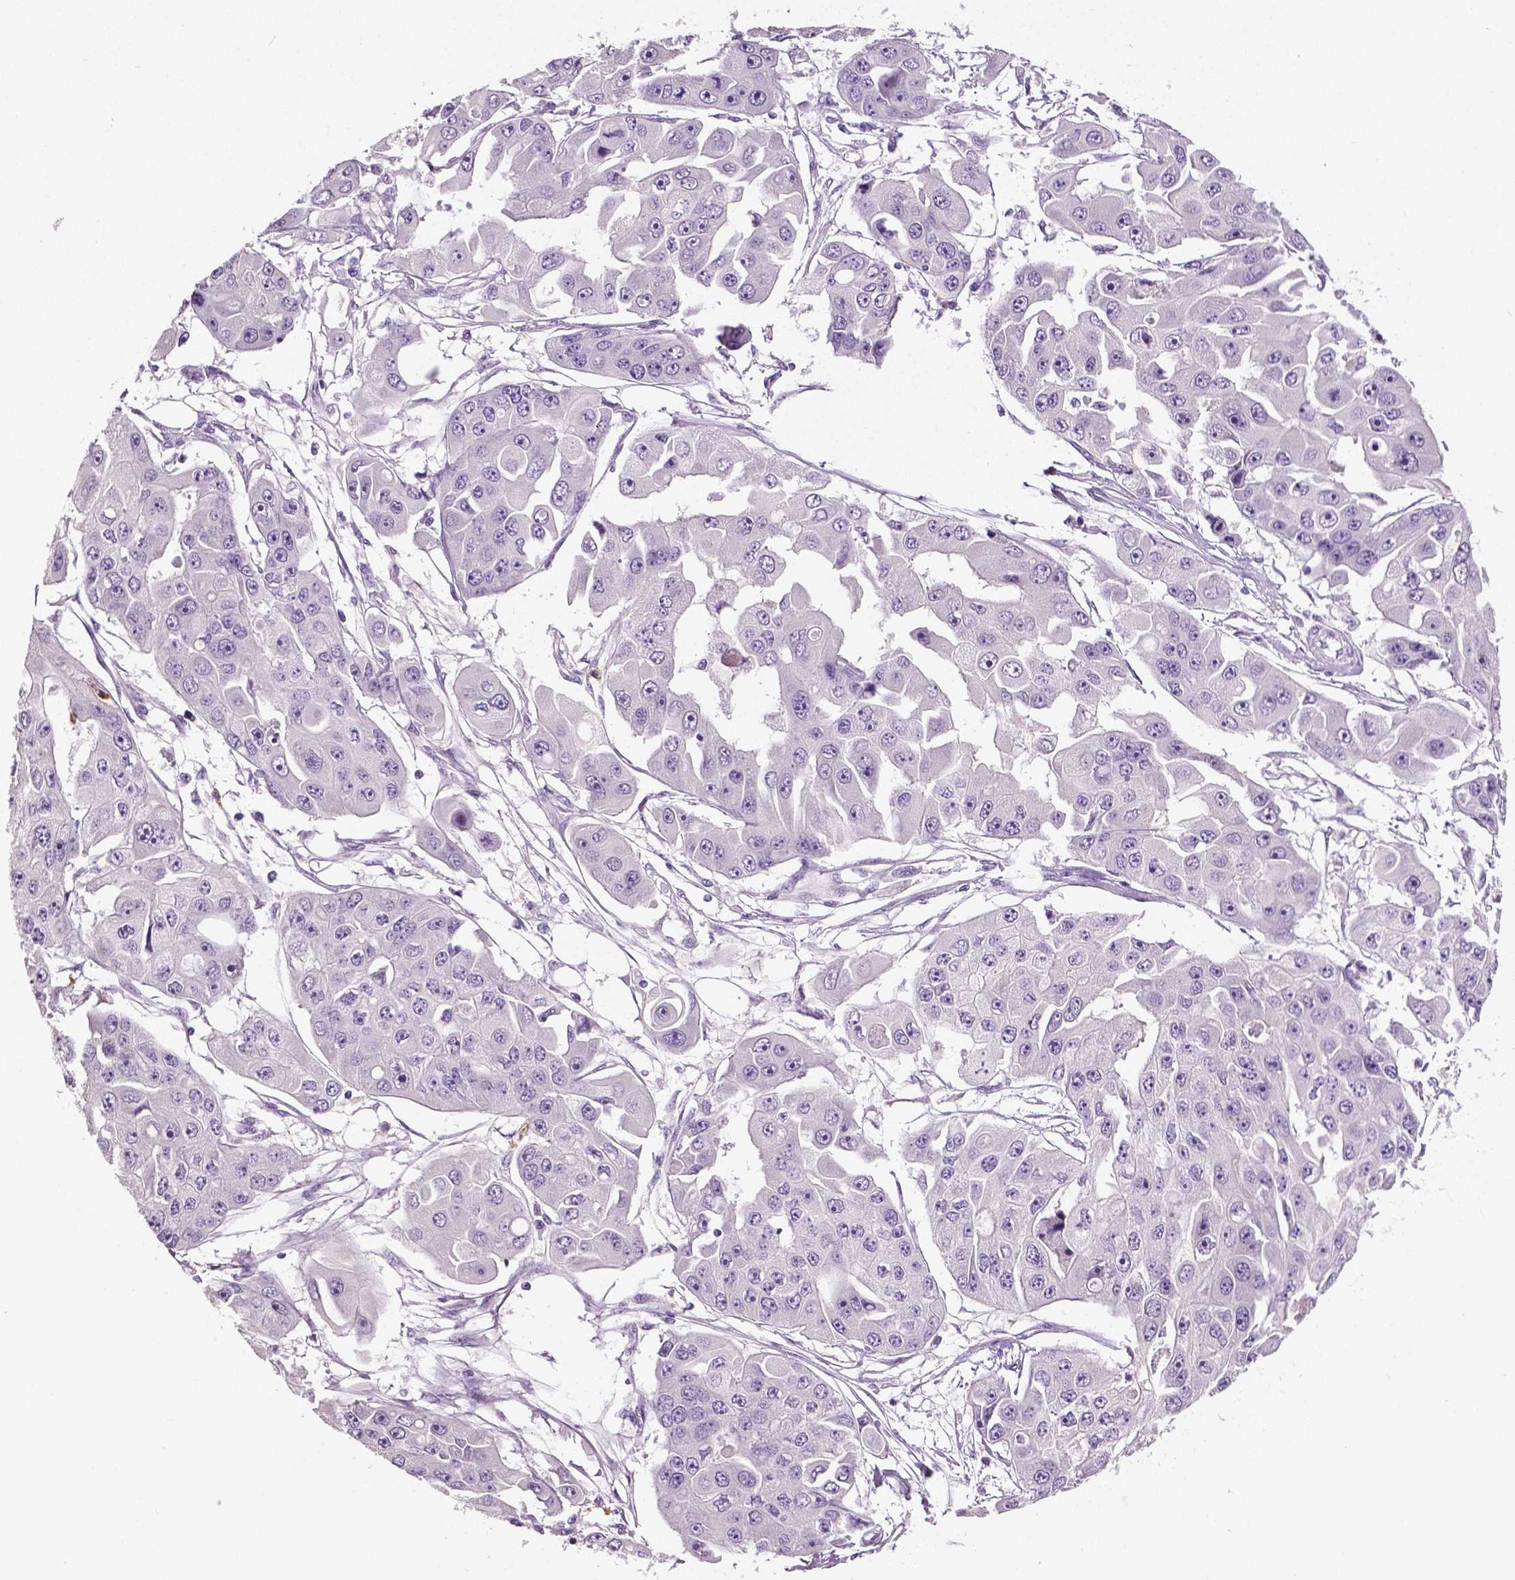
{"staining": {"intensity": "negative", "quantity": "none", "location": "none"}, "tissue": "ovarian cancer", "cell_type": "Tumor cells", "image_type": "cancer", "snomed": [{"axis": "morphology", "description": "Cystadenocarcinoma, serous, NOS"}, {"axis": "topography", "description": "Ovary"}], "caption": "DAB (3,3'-diaminobenzidine) immunohistochemical staining of human ovarian cancer exhibits no significant staining in tumor cells.", "gene": "PTPN5", "patient": {"sex": "female", "age": 56}}